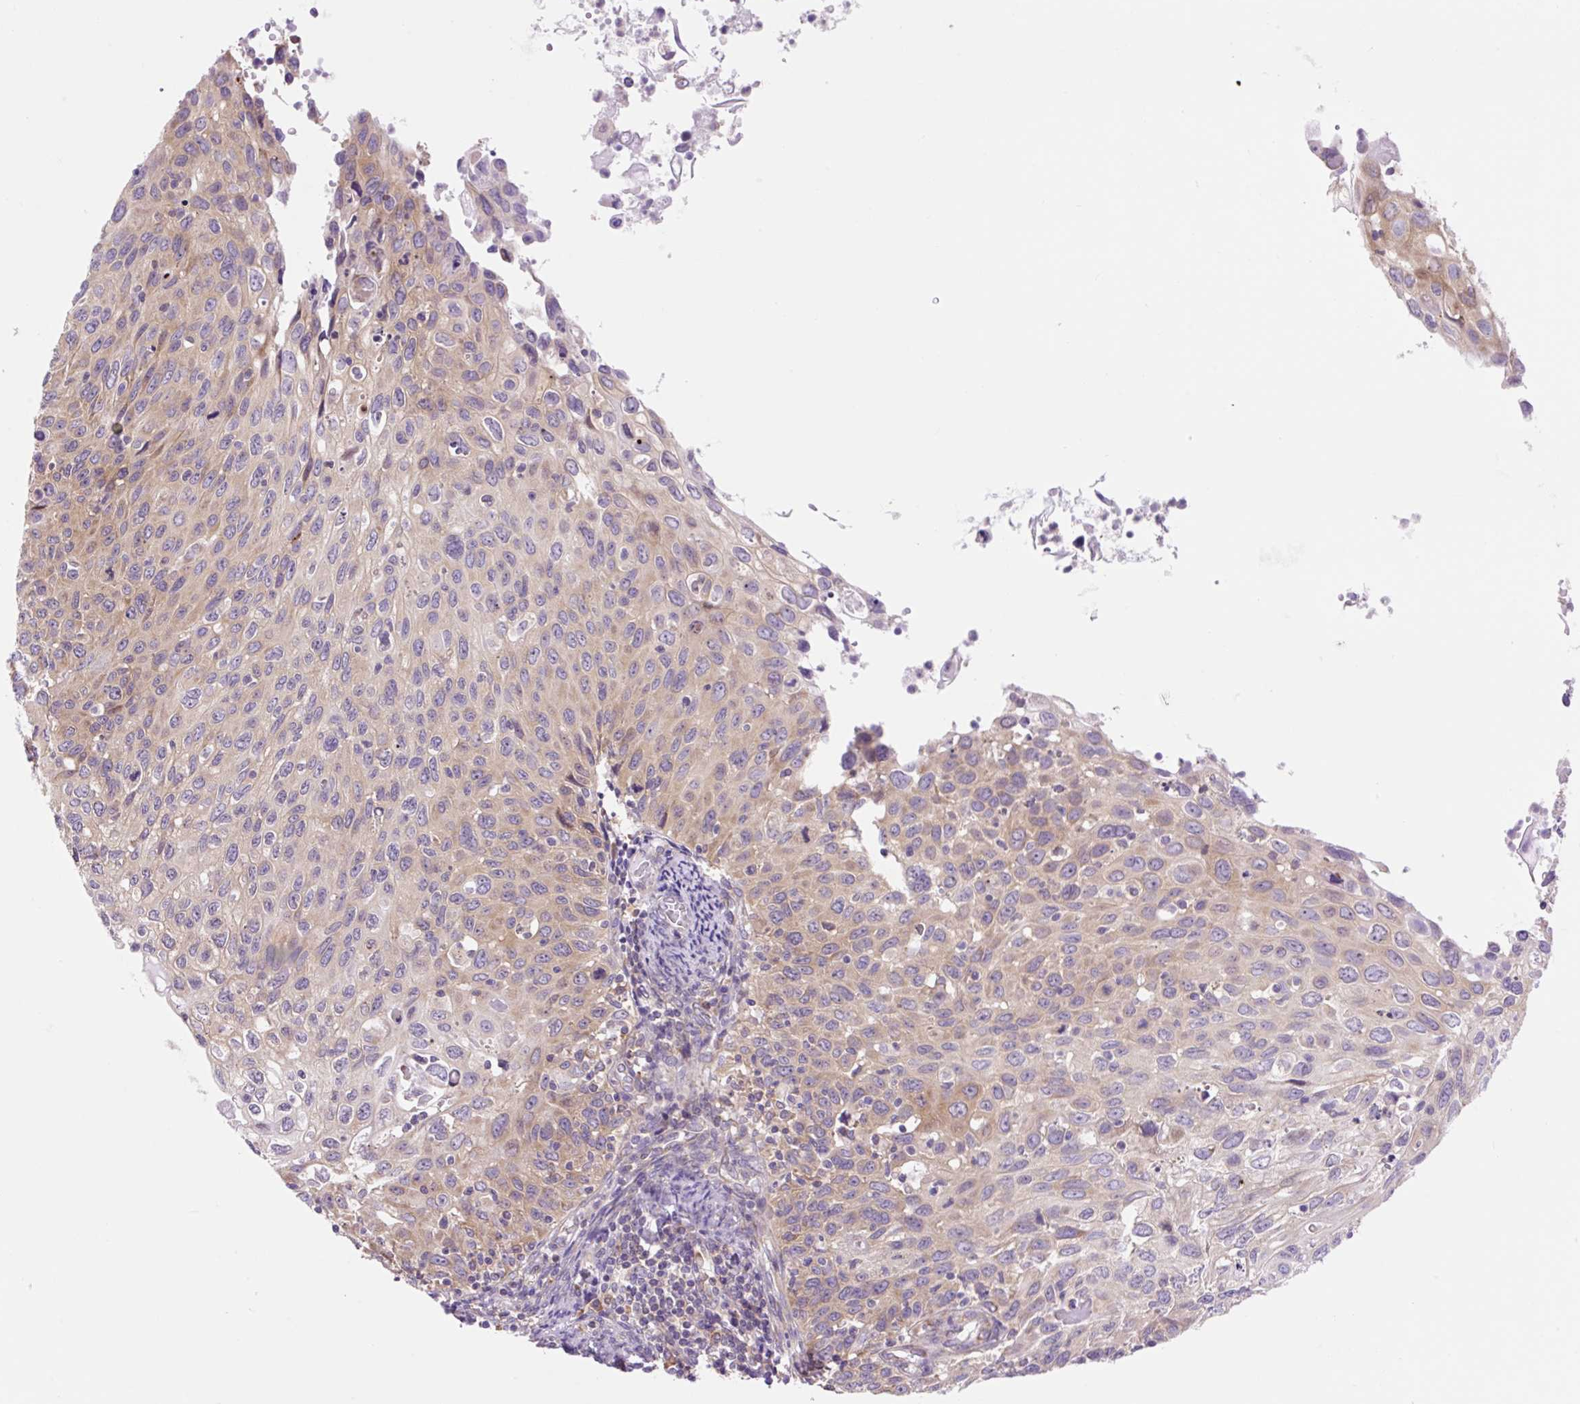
{"staining": {"intensity": "weak", "quantity": "25%-75%", "location": "cytoplasmic/membranous"}, "tissue": "cervical cancer", "cell_type": "Tumor cells", "image_type": "cancer", "snomed": [{"axis": "morphology", "description": "Squamous cell carcinoma, NOS"}, {"axis": "topography", "description": "Cervix"}], "caption": "Weak cytoplasmic/membranous staining for a protein is appreciated in approximately 25%-75% of tumor cells of squamous cell carcinoma (cervical) using immunohistochemistry (IHC).", "gene": "GPR45", "patient": {"sex": "female", "age": 70}}